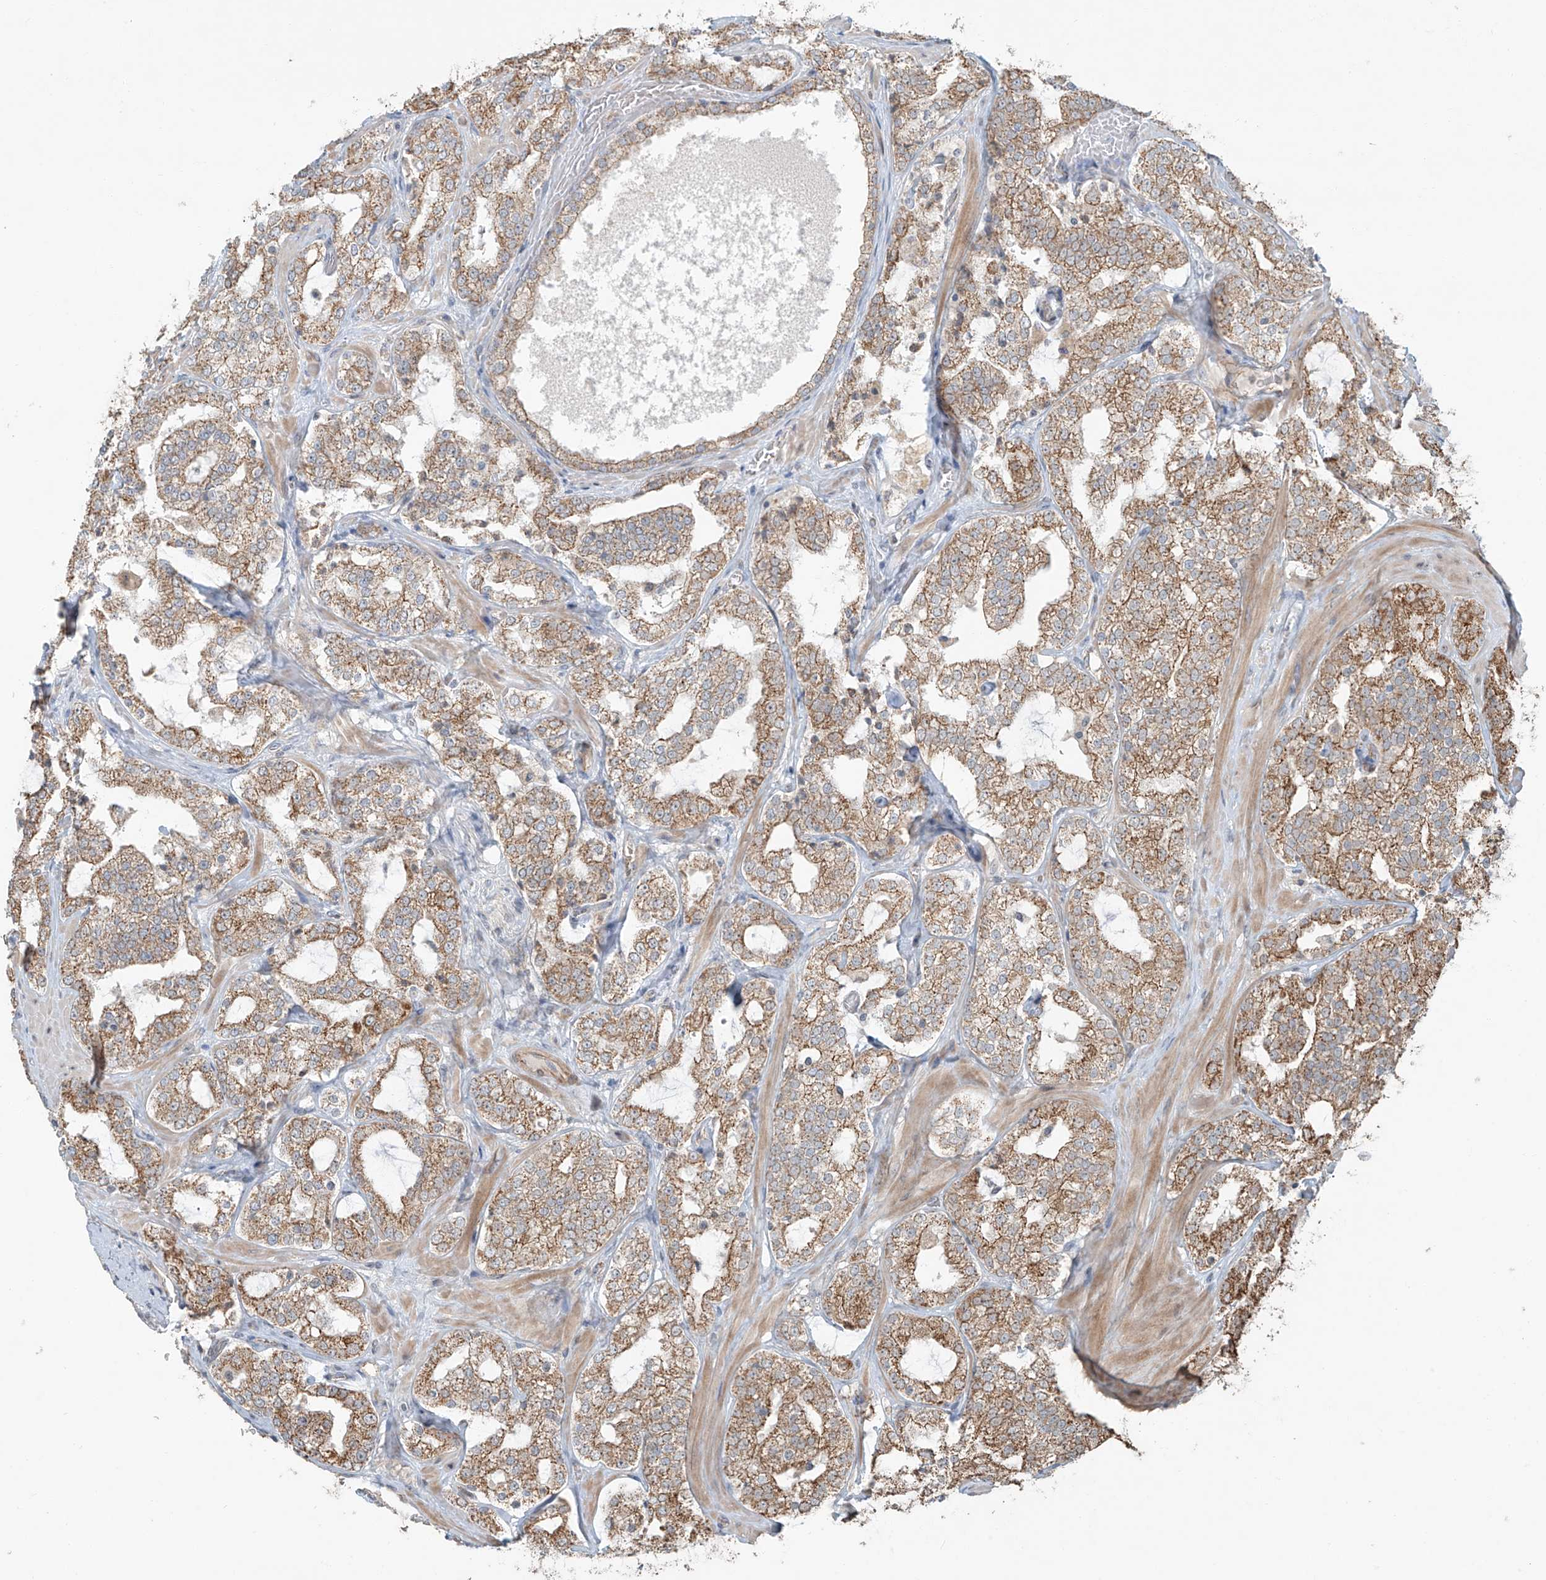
{"staining": {"intensity": "moderate", "quantity": ">75%", "location": "cytoplasmic/membranous"}, "tissue": "prostate cancer", "cell_type": "Tumor cells", "image_type": "cancer", "snomed": [{"axis": "morphology", "description": "Adenocarcinoma, High grade"}, {"axis": "topography", "description": "Prostate"}], "caption": "Brown immunohistochemical staining in human prostate cancer demonstrates moderate cytoplasmic/membranous positivity in approximately >75% of tumor cells.", "gene": "ZNF16", "patient": {"sex": "male", "age": 64}}